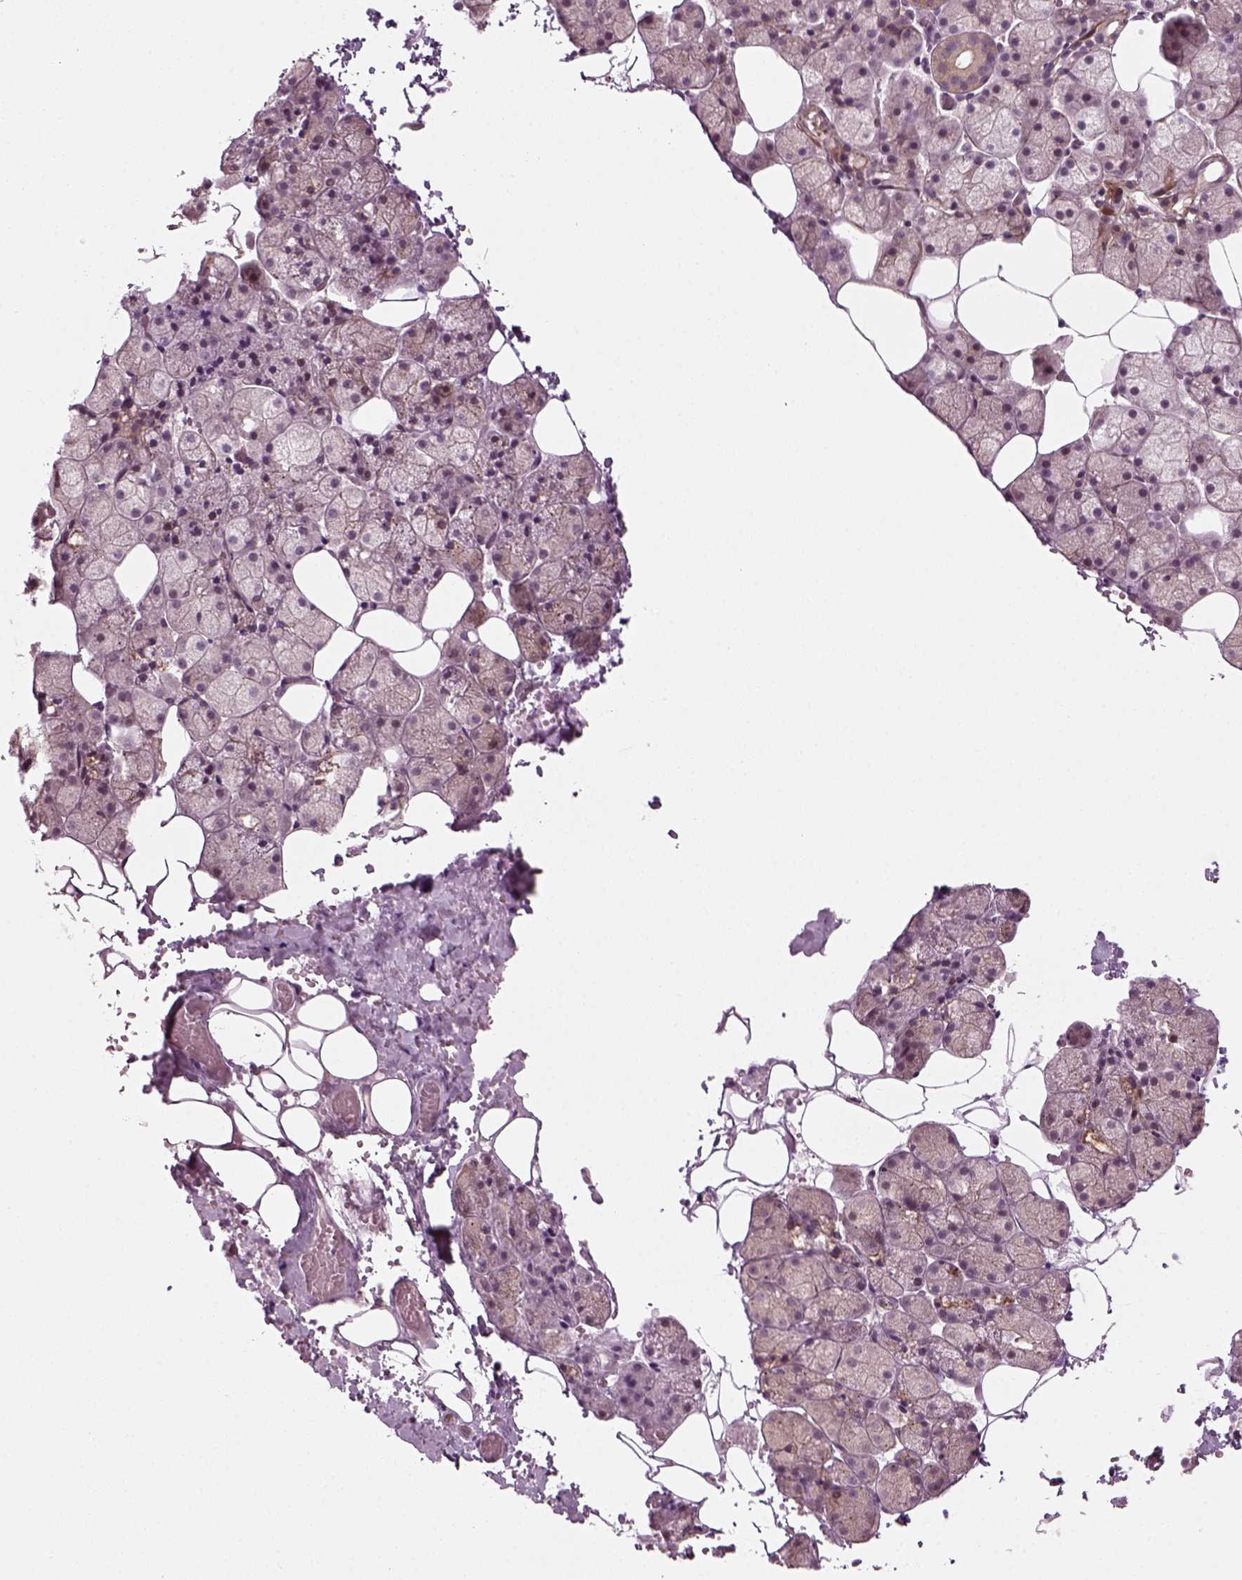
{"staining": {"intensity": "weak", "quantity": "25%-75%", "location": "cytoplasmic/membranous"}, "tissue": "salivary gland", "cell_type": "Glandular cells", "image_type": "normal", "snomed": [{"axis": "morphology", "description": "Normal tissue, NOS"}, {"axis": "topography", "description": "Salivary gland"}], "caption": "This histopathology image shows immunohistochemistry staining of unremarkable human salivary gland, with low weak cytoplasmic/membranous staining in about 25%-75% of glandular cells.", "gene": "MLIP", "patient": {"sex": "male", "age": 38}}